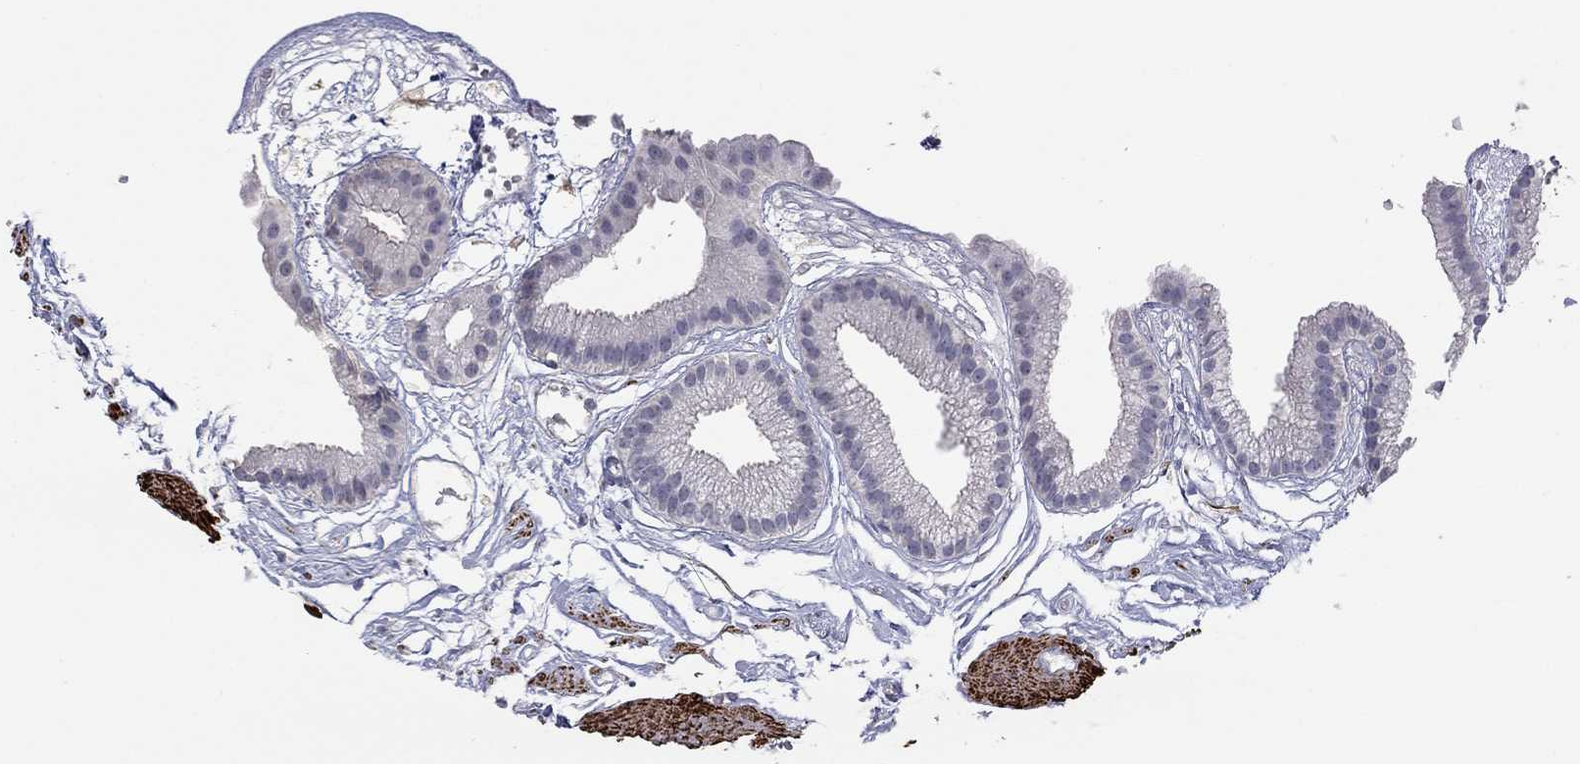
{"staining": {"intensity": "negative", "quantity": "none", "location": "none"}, "tissue": "gallbladder", "cell_type": "Glandular cells", "image_type": "normal", "snomed": [{"axis": "morphology", "description": "Normal tissue, NOS"}, {"axis": "topography", "description": "Gallbladder"}], "caption": "Immunohistochemistry photomicrograph of unremarkable human gallbladder stained for a protein (brown), which reveals no expression in glandular cells. Brightfield microscopy of IHC stained with DAB (brown) and hematoxylin (blue), captured at high magnification.", "gene": "IP6K3", "patient": {"sex": "female", "age": 45}}